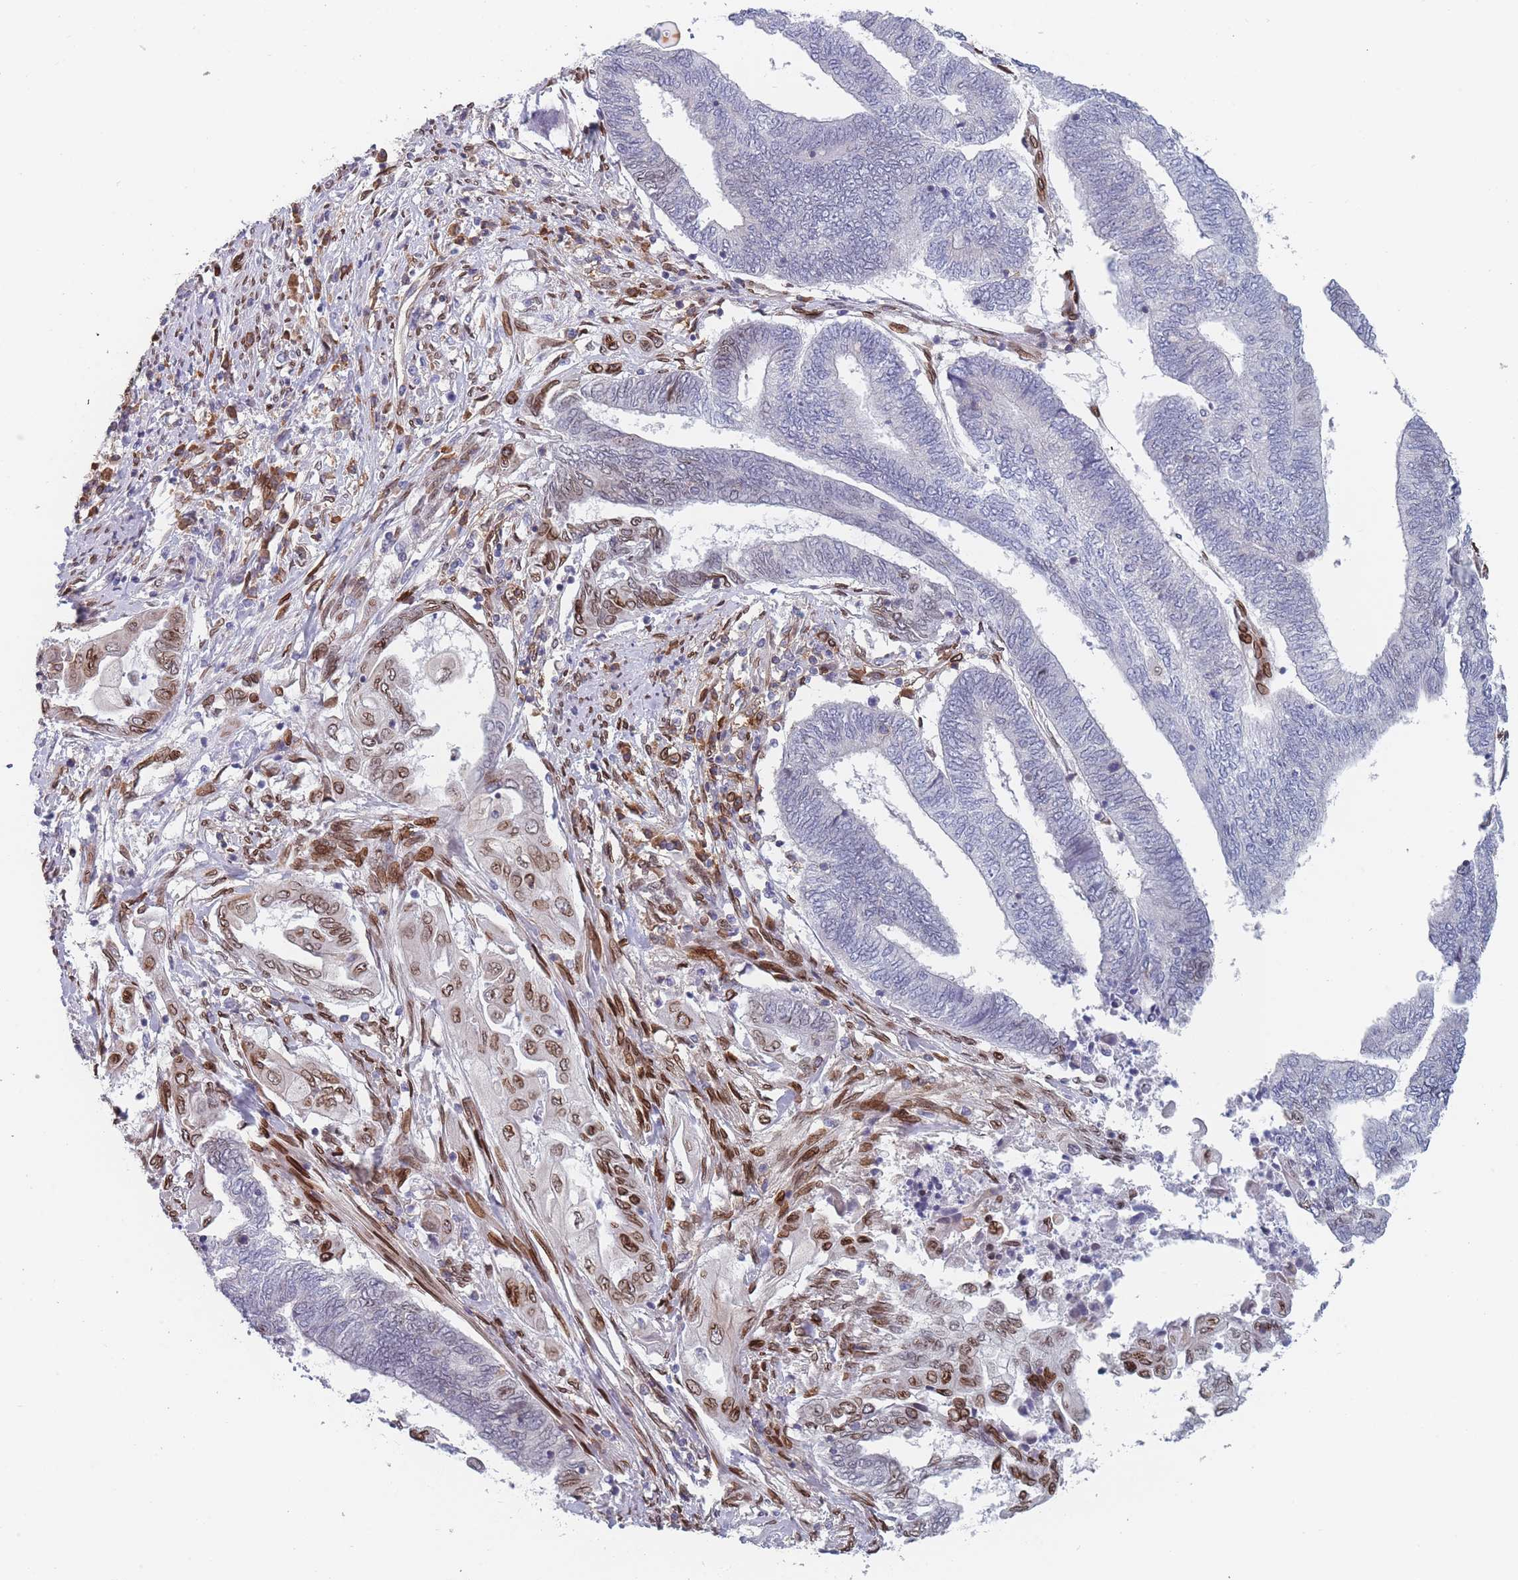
{"staining": {"intensity": "weak", "quantity": "<25%", "location": "cytoplasmic/membranous,nuclear"}, "tissue": "endometrial cancer", "cell_type": "Tumor cells", "image_type": "cancer", "snomed": [{"axis": "morphology", "description": "Adenocarcinoma, NOS"}, {"axis": "topography", "description": "Uterus"}, {"axis": "topography", "description": "Endometrium"}], "caption": "This image is of endometrial cancer stained with IHC to label a protein in brown with the nuclei are counter-stained blue. There is no positivity in tumor cells.", "gene": "ZBTB1", "patient": {"sex": "female", "age": 70}}